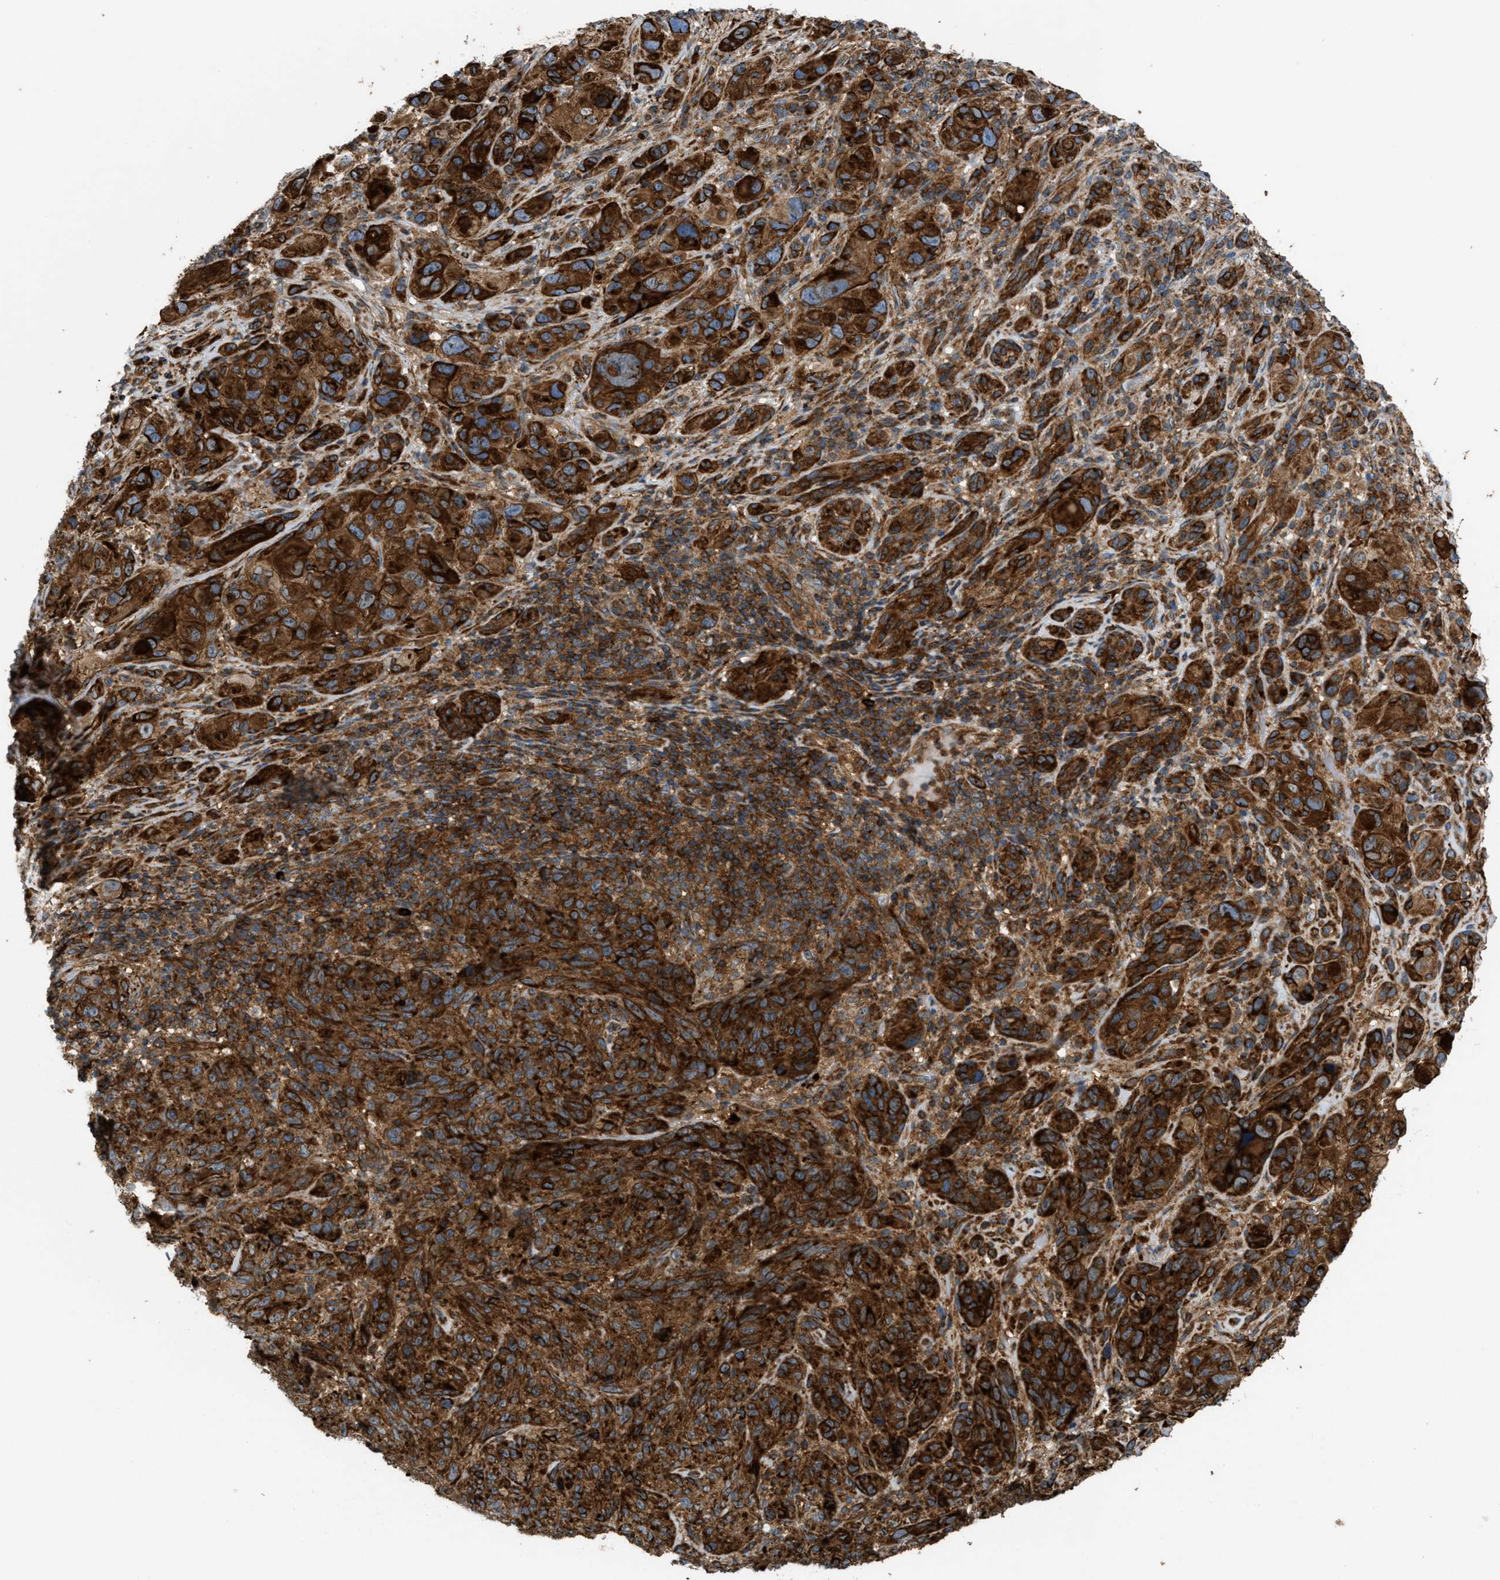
{"staining": {"intensity": "strong", "quantity": ">75%", "location": "cytoplasmic/membranous"}, "tissue": "melanoma", "cell_type": "Tumor cells", "image_type": "cancer", "snomed": [{"axis": "morphology", "description": "Malignant melanoma, NOS"}, {"axis": "topography", "description": "Skin of head"}], "caption": "An image of human melanoma stained for a protein displays strong cytoplasmic/membranous brown staining in tumor cells.", "gene": "EGLN1", "patient": {"sex": "male", "age": 96}}